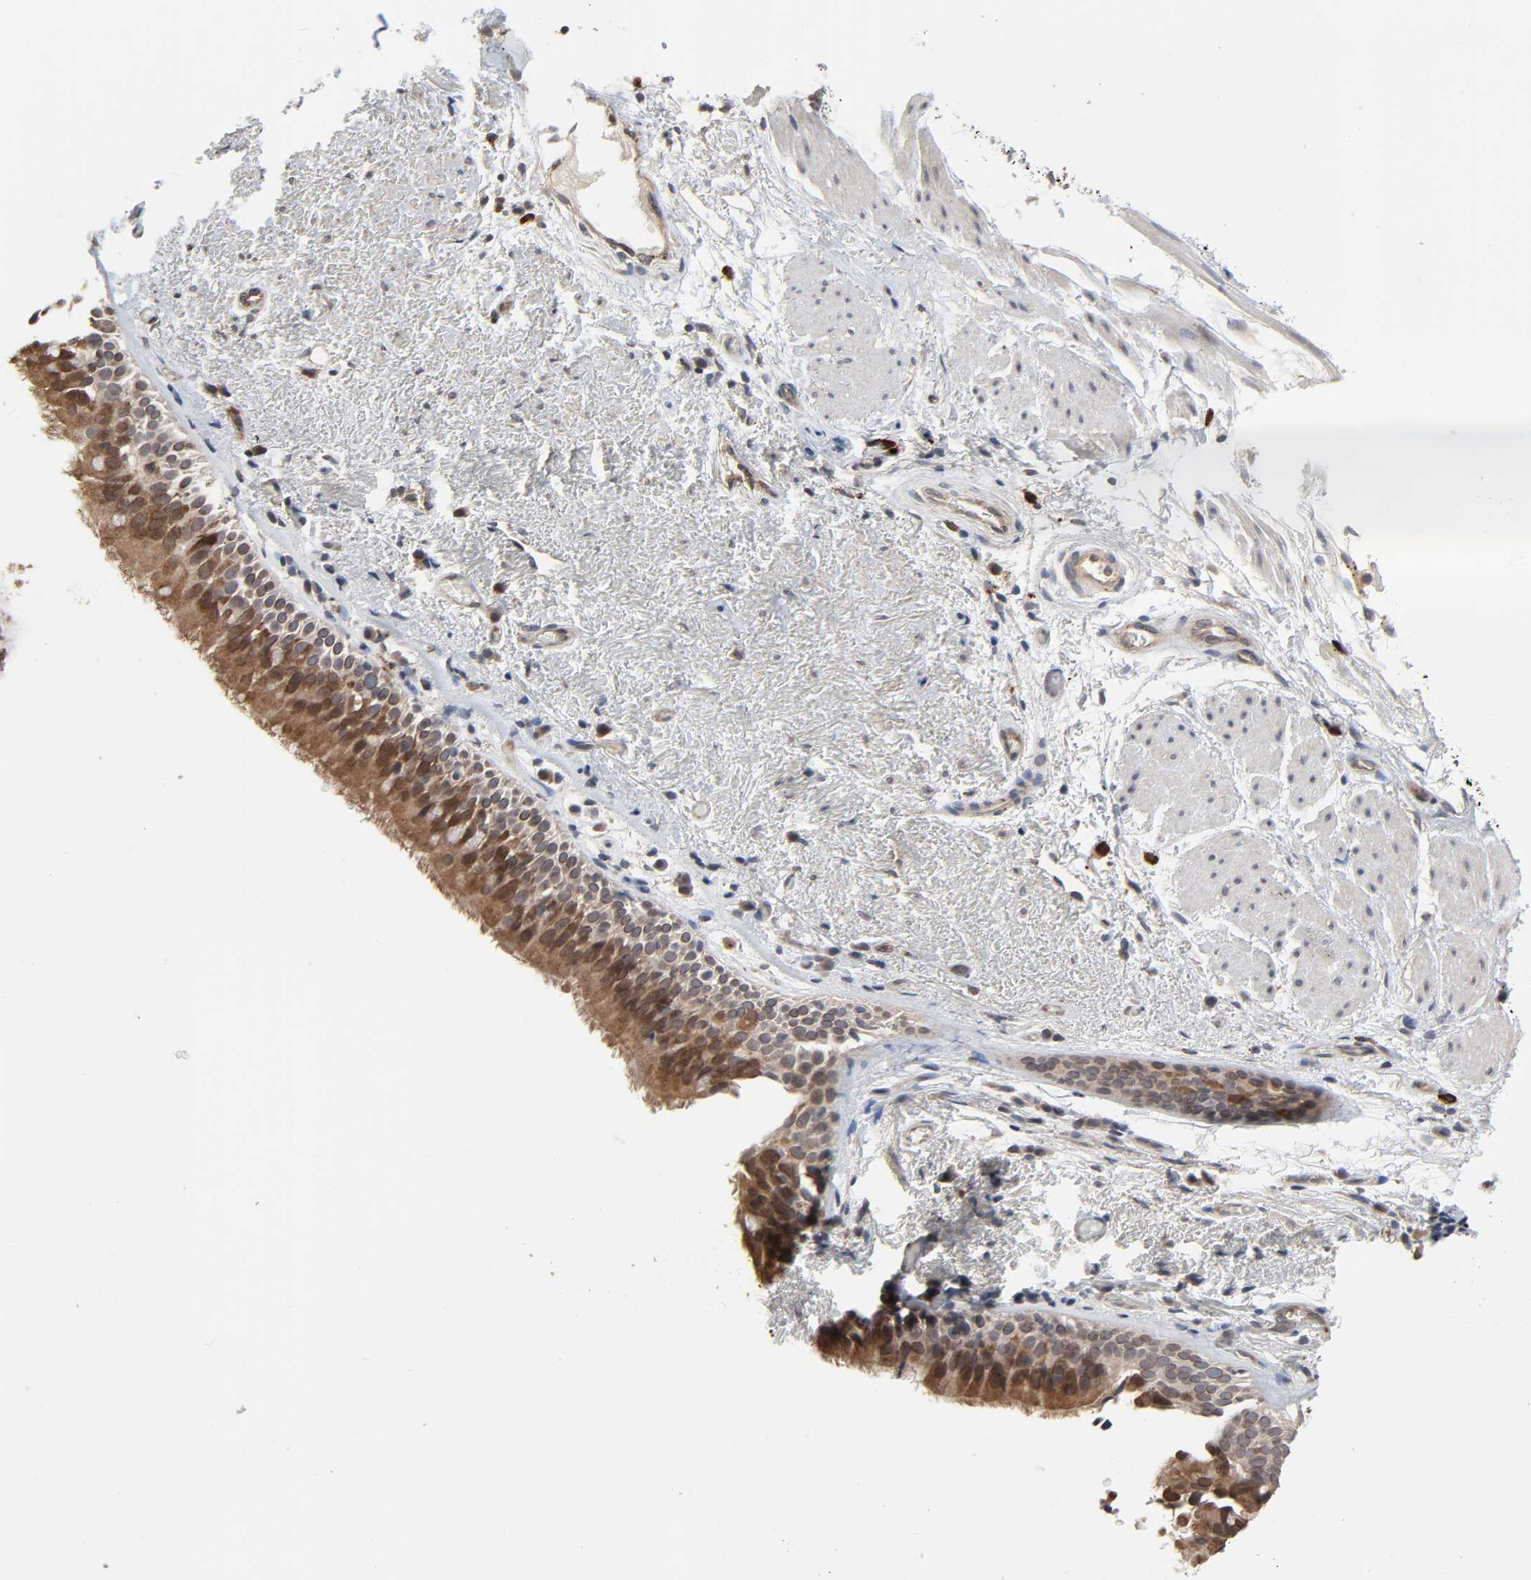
{"staining": {"intensity": "moderate", "quantity": ">75%", "location": "cytoplasmic/membranous,nuclear"}, "tissue": "bronchus", "cell_type": "Respiratory epithelial cells", "image_type": "normal", "snomed": [{"axis": "morphology", "description": "Normal tissue, NOS"}, {"axis": "topography", "description": "Bronchus"}], "caption": "An immunohistochemistry (IHC) histopathology image of benign tissue is shown. Protein staining in brown labels moderate cytoplasmic/membranous,nuclear positivity in bronchus within respiratory epithelial cells. The staining was performed using DAB (3,3'-diaminobenzidine) to visualize the protein expression in brown, while the nuclei were stained in blue with hematoxylin (Magnification: 20x).", "gene": "CCDC175", "patient": {"sex": "female", "age": 54}}